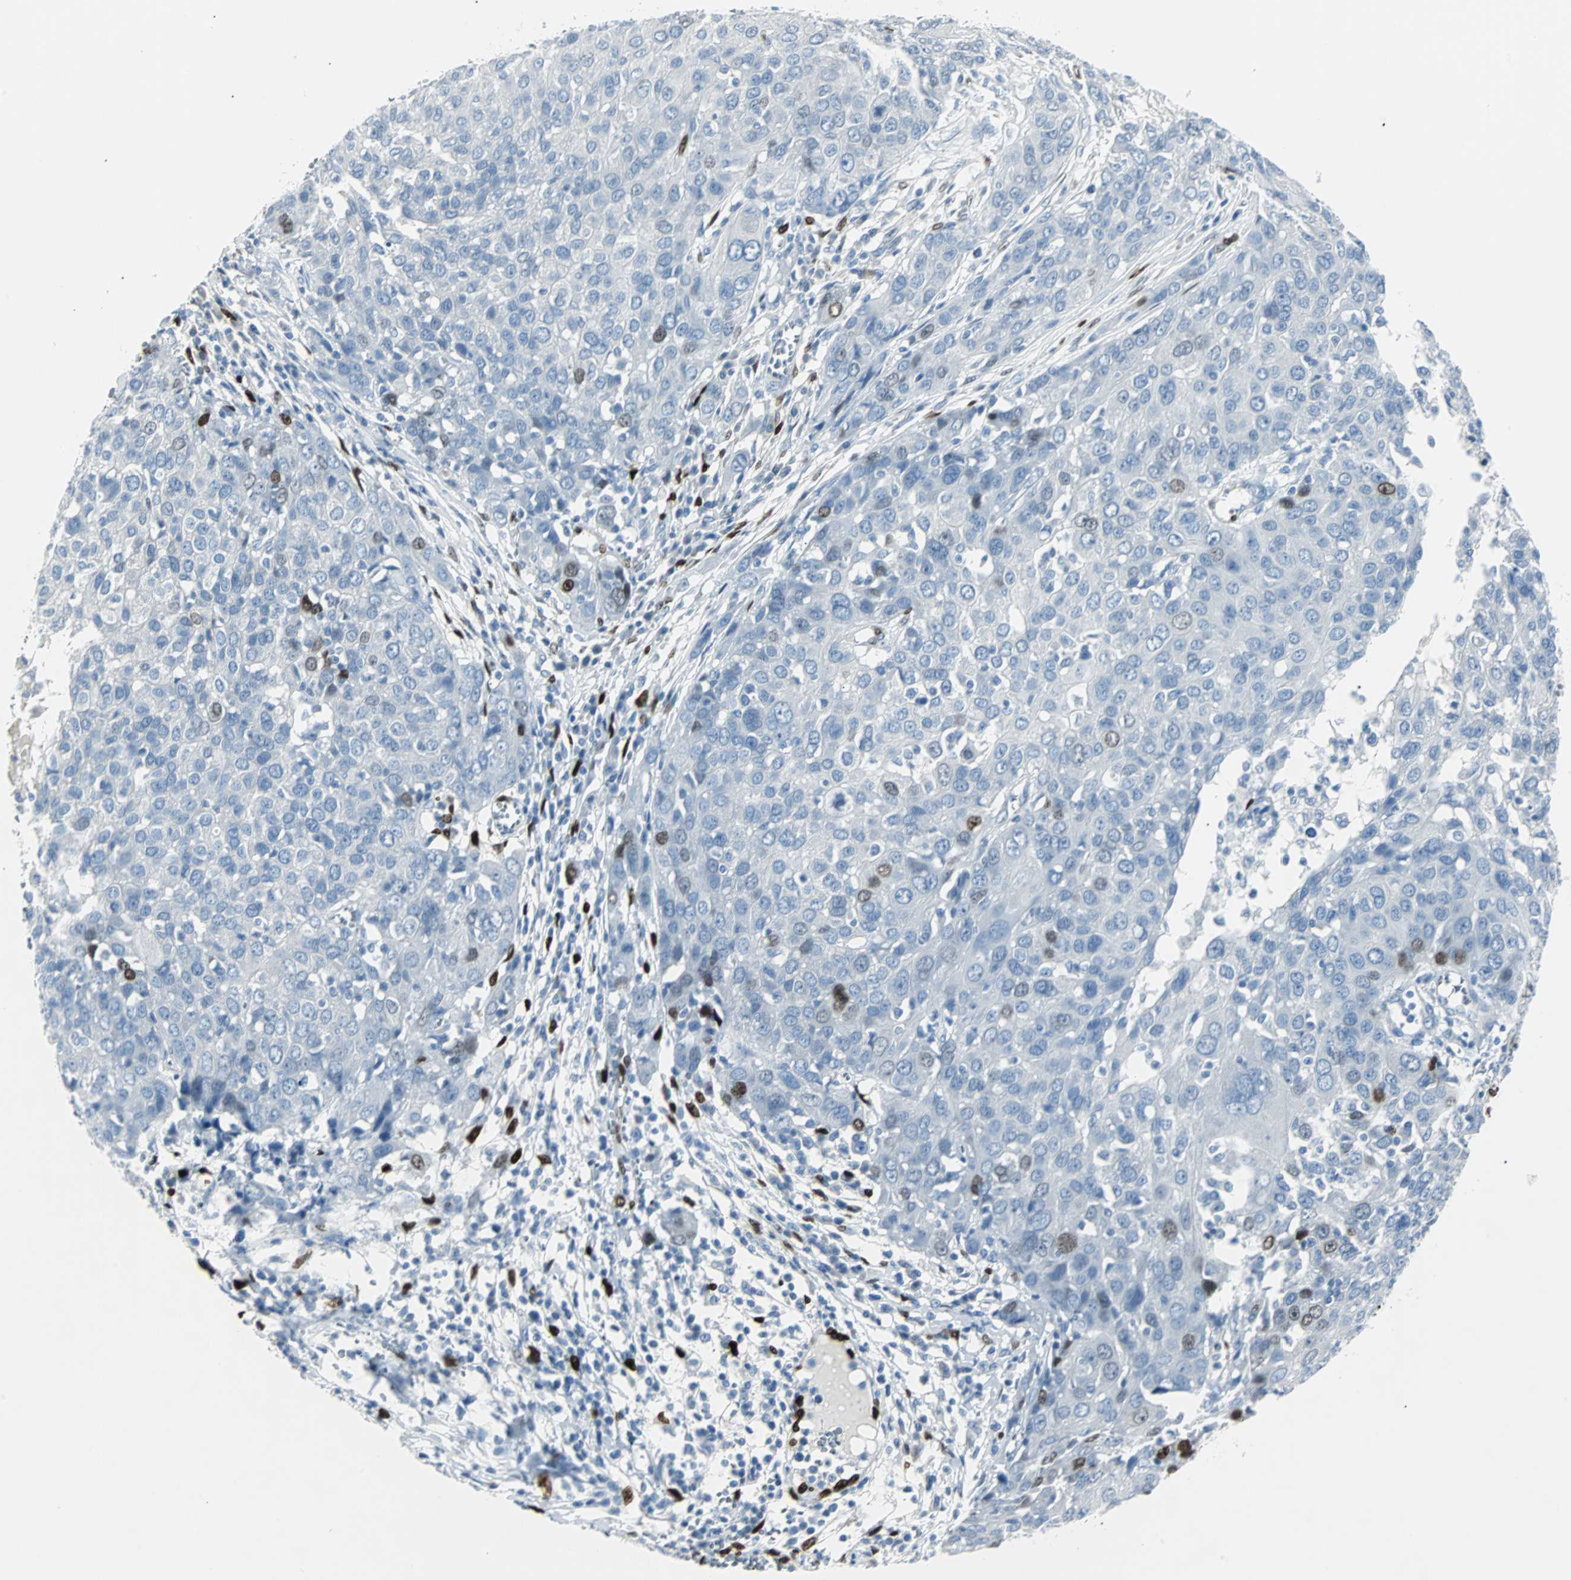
{"staining": {"intensity": "weak", "quantity": "<25%", "location": "nuclear"}, "tissue": "ovarian cancer", "cell_type": "Tumor cells", "image_type": "cancer", "snomed": [{"axis": "morphology", "description": "Carcinoma, endometroid"}, {"axis": "topography", "description": "Ovary"}], "caption": "Human ovarian endometroid carcinoma stained for a protein using immunohistochemistry displays no staining in tumor cells.", "gene": "IL33", "patient": {"sex": "female", "age": 50}}